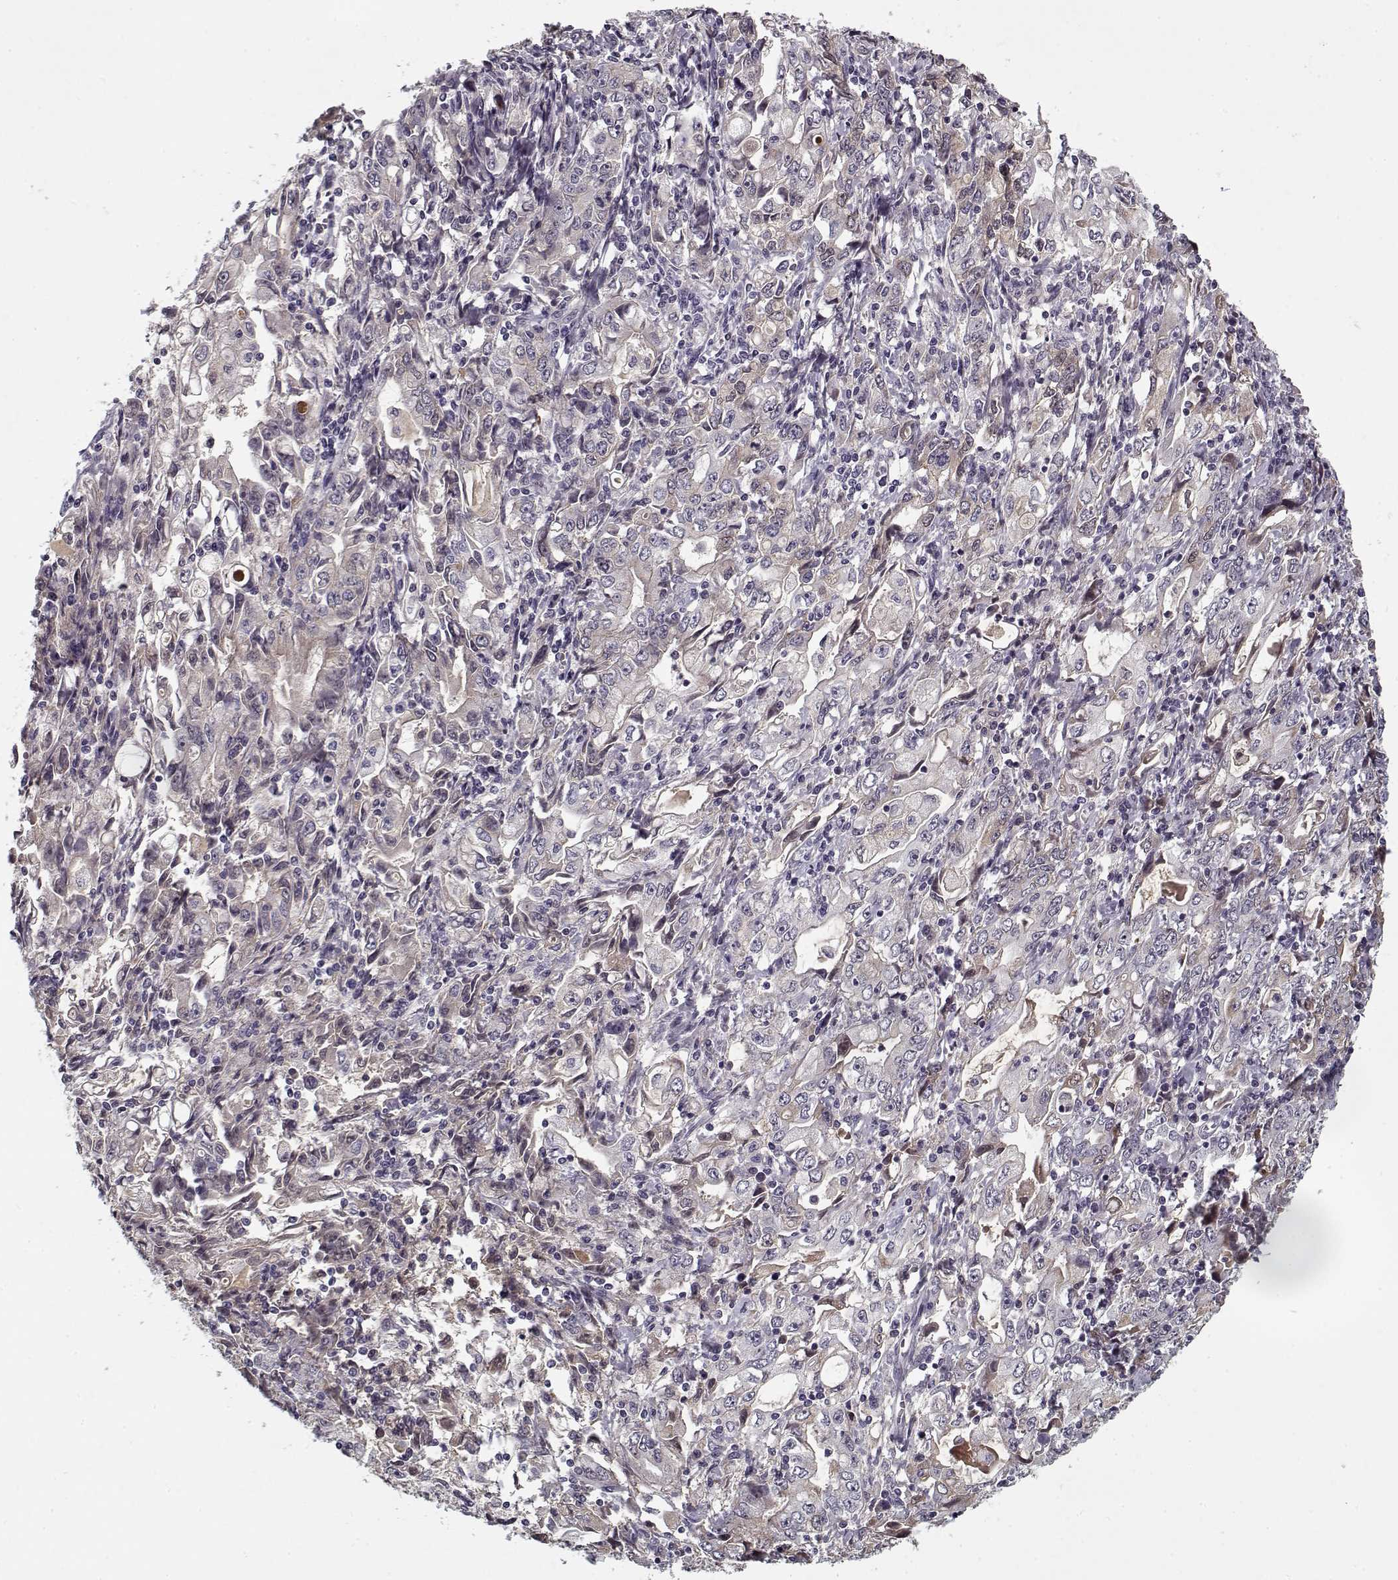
{"staining": {"intensity": "negative", "quantity": "none", "location": "none"}, "tissue": "stomach cancer", "cell_type": "Tumor cells", "image_type": "cancer", "snomed": [{"axis": "morphology", "description": "Adenocarcinoma, NOS"}, {"axis": "topography", "description": "Stomach, lower"}], "caption": "A high-resolution image shows immunohistochemistry (IHC) staining of stomach cancer, which demonstrates no significant positivity in tumor cells. The staining was performed using DAB (3,3'-diaminobenzidine) to visualize the protein expression in brown, while the nuclei were stained in blue with hematoxylin (Magnification: 20x).", "gene": "AFM", "patient": {"sex": "female", "age": 72}}